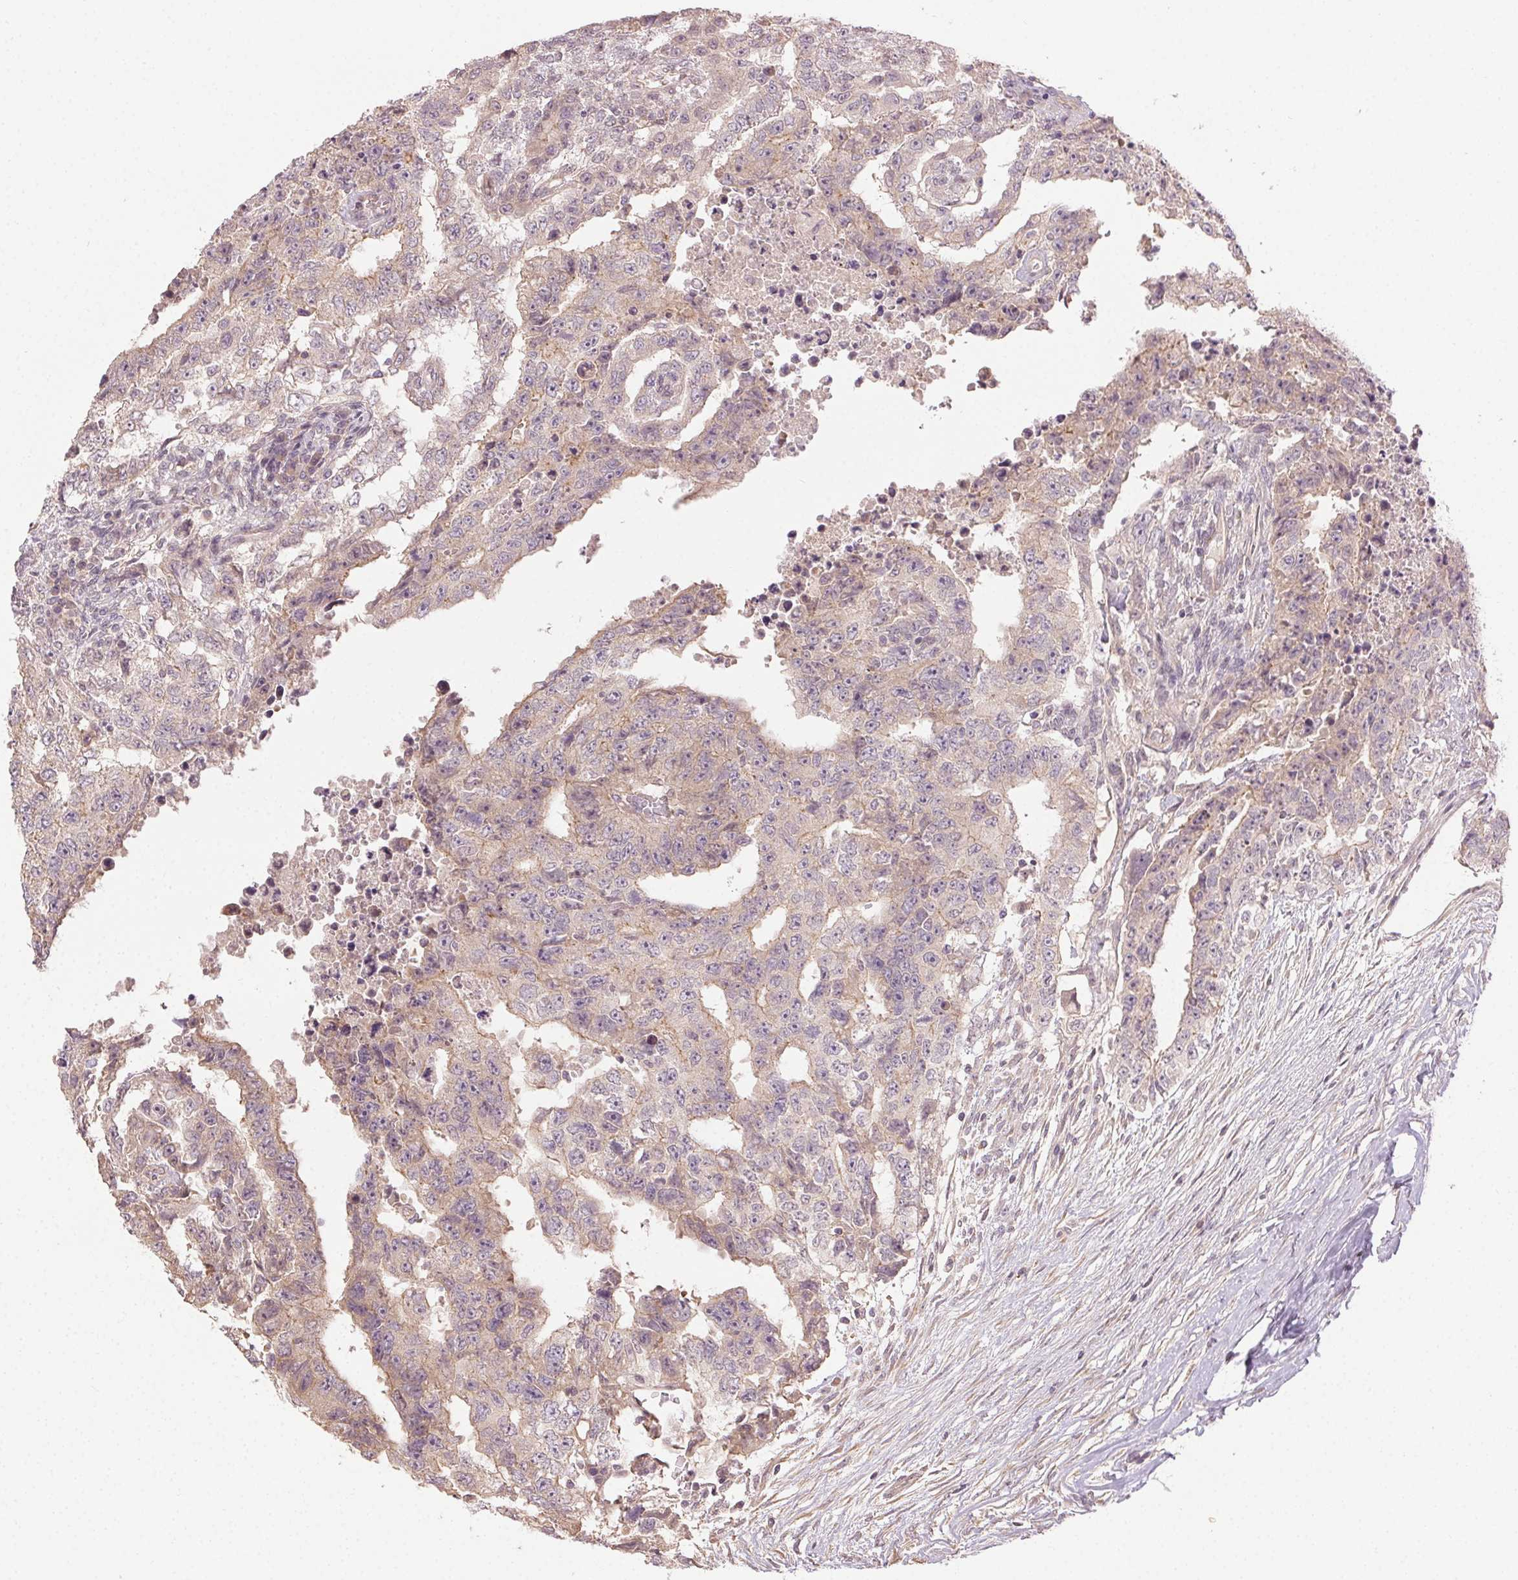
{"staining": {"intensity": "weak", "quantity": "25%-75%", "location": "cytoplasmic/membranous"}, "tissue": "testis cancer", "cell_type": "Tumor cells", "image_type": "cancer", "snomed": [{"axis": "morphology", "description": "Carcinoma, Embryonal, NOS"}, {"axis": "topography", "description": "Testis"}], "caption": "A brown stain labels weak cytoplasmic/membranous expression of a protein in human embryonal carcinoma (testis) tumor cells.", "gene": "ATP1B3", "patient": {"sex": "male", "age": 24}}